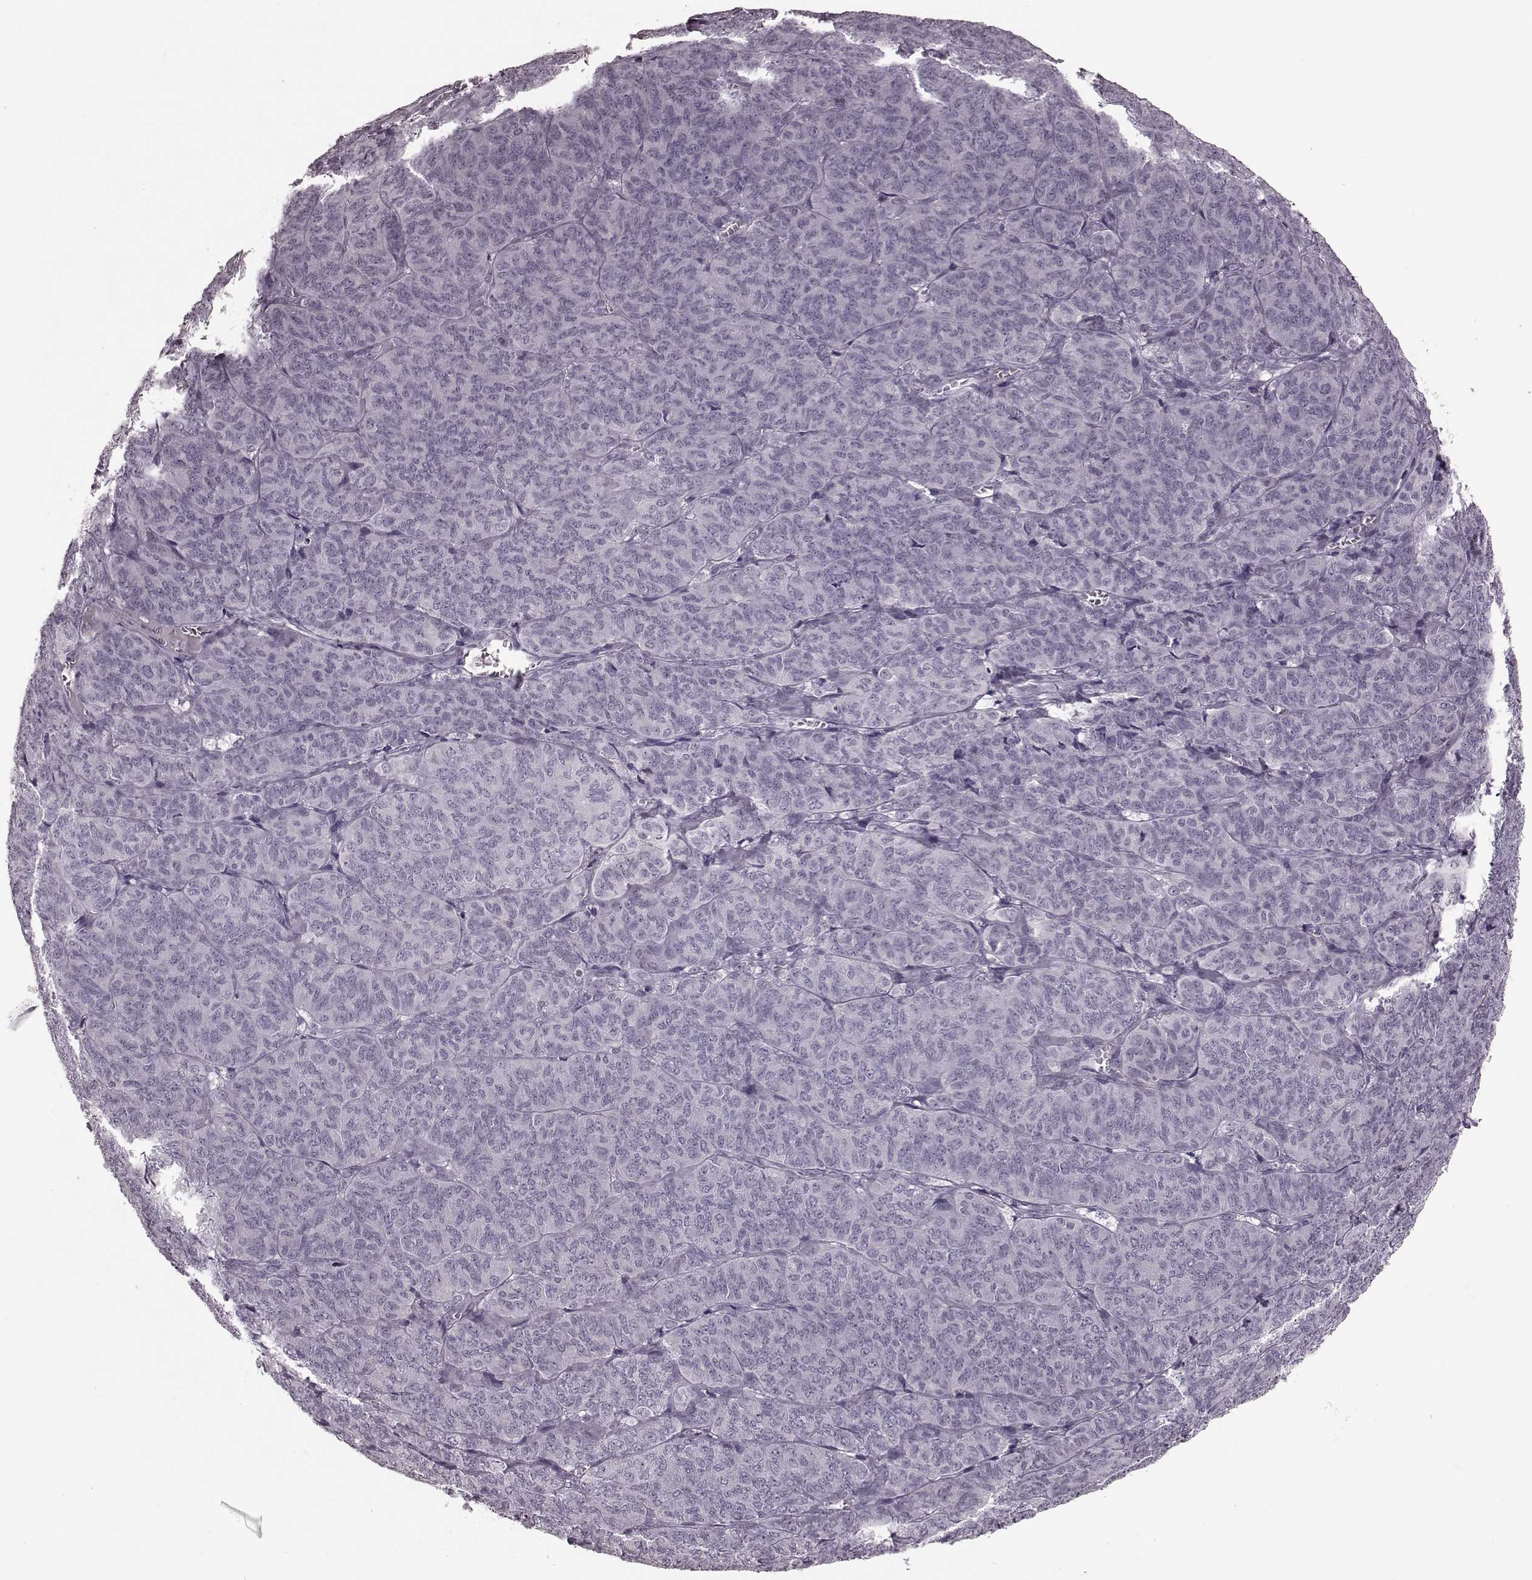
{"staining": {"intensity": "negative", "quantity": "none", "location": "none"}, "tissue": "ovarian cancer", "cell_type": "Tumor cells", "image_type": "cancer", "snomed": [{"axis": "morphology", "description": "Carcinoma, endometroid"}, {"axis": "topography", "description": "Ovary"}], "caption": "Human ovarian cancer (endometroid carcinoma) stained for a protein using immunohistochemistry (IHC) reveals no expression in tumor cells.", "gene": "TRPM1", "patient": {"sex": "female", "age": 80}}